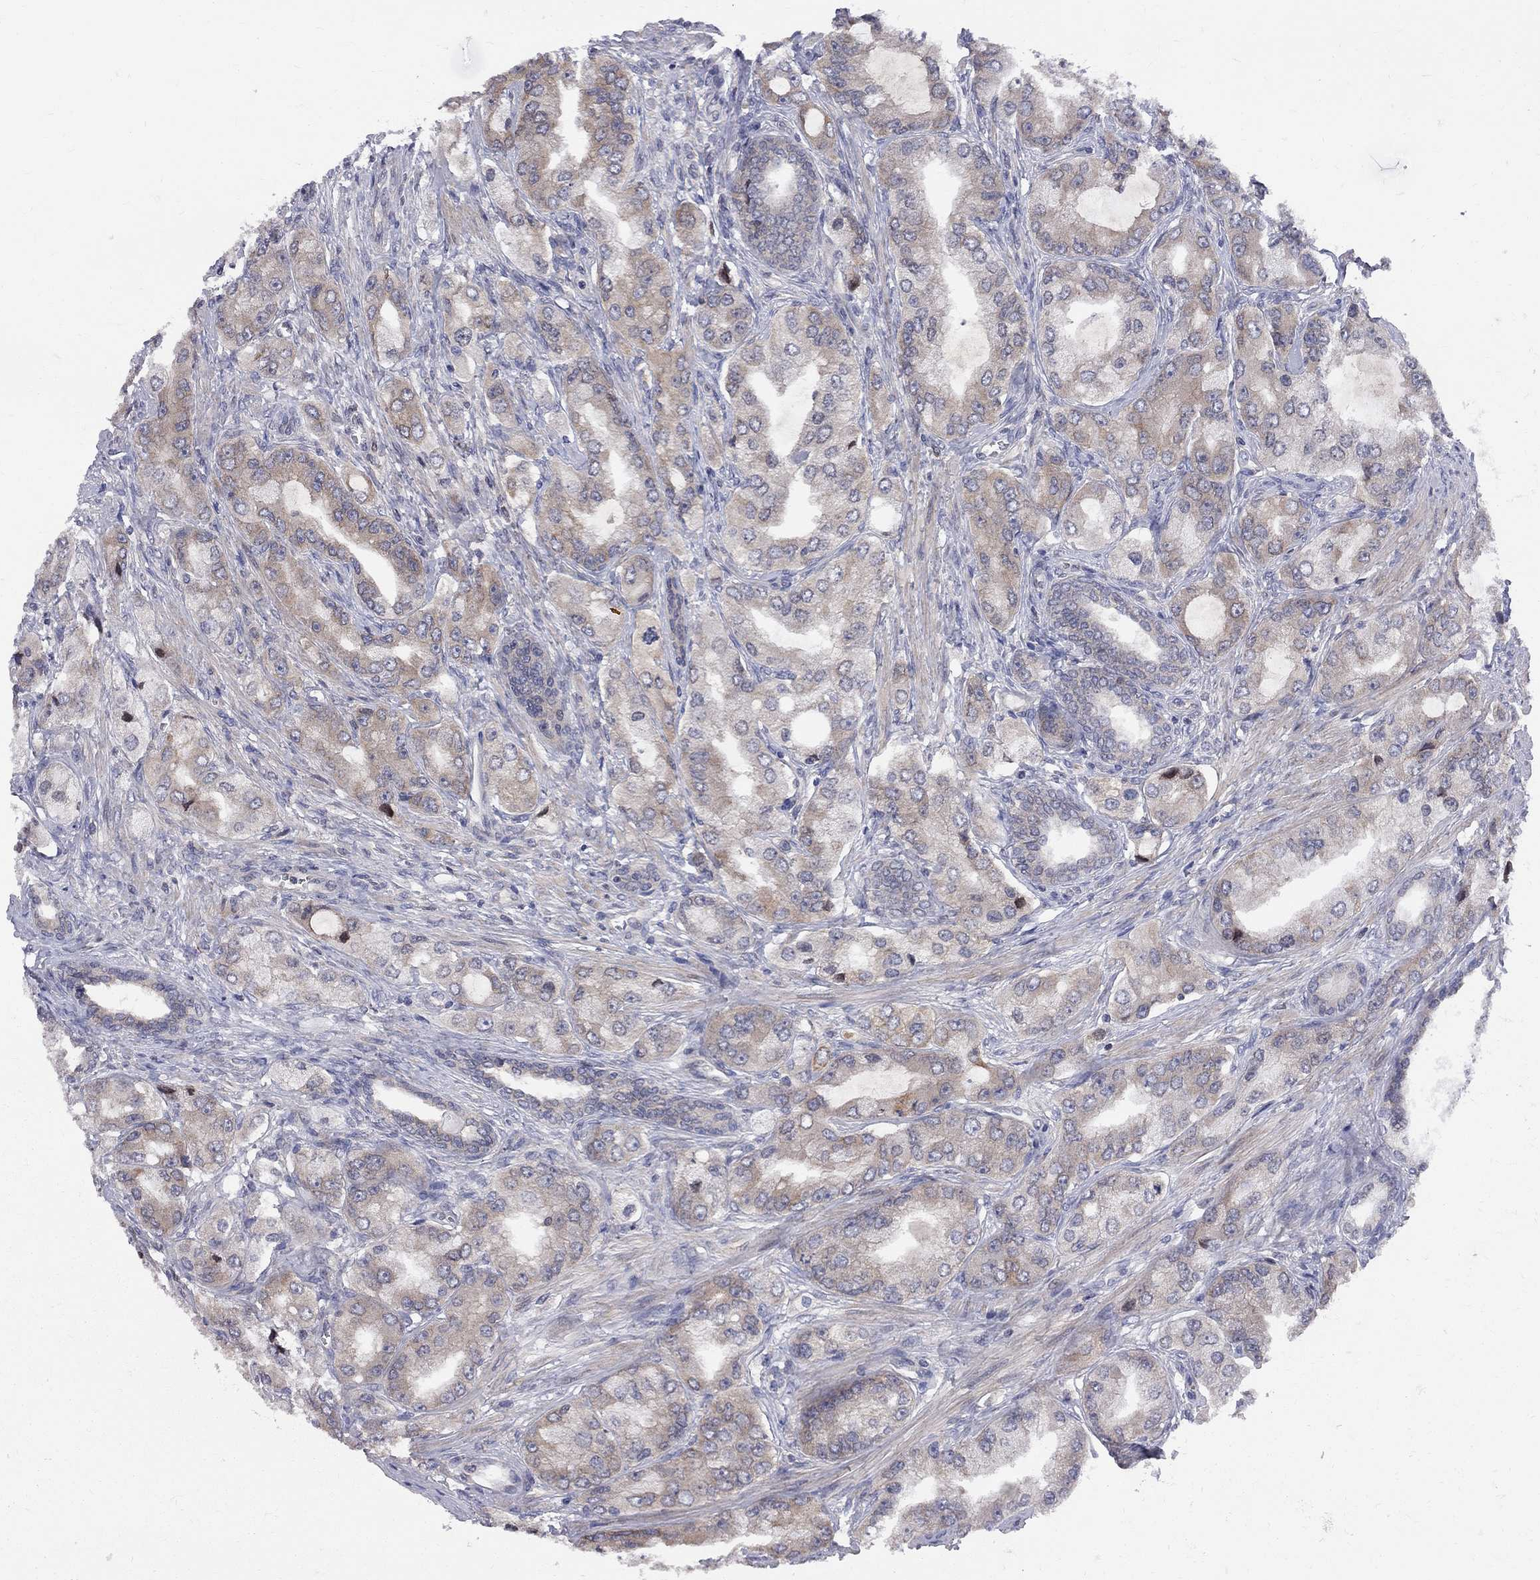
{"staining": {"intensity": "weak", "quantity": ">75%", "location": "cytoplasmic/membranous"}, "tissue": "prostate cancer", "cell_type": "Tumor cells", "image_type": "cancer", "snomed": [{"axis": "morphology", "description": "Adenocarcinoma, Low grade"}, {"axis": "topography", "description": "Prostate"}], "caption": "Immunohistochemical staining of adenocarcinoma (low-grade) (prostate) exhibits low levels of weak cytoplasmic/membranous protein positivity in about >75% of tumor cells. (brown staining indicates protein expression, while blue staining denotes nuclei).", "gene": "CNOT11", "patient": {"sex": "male", "age": 69}}